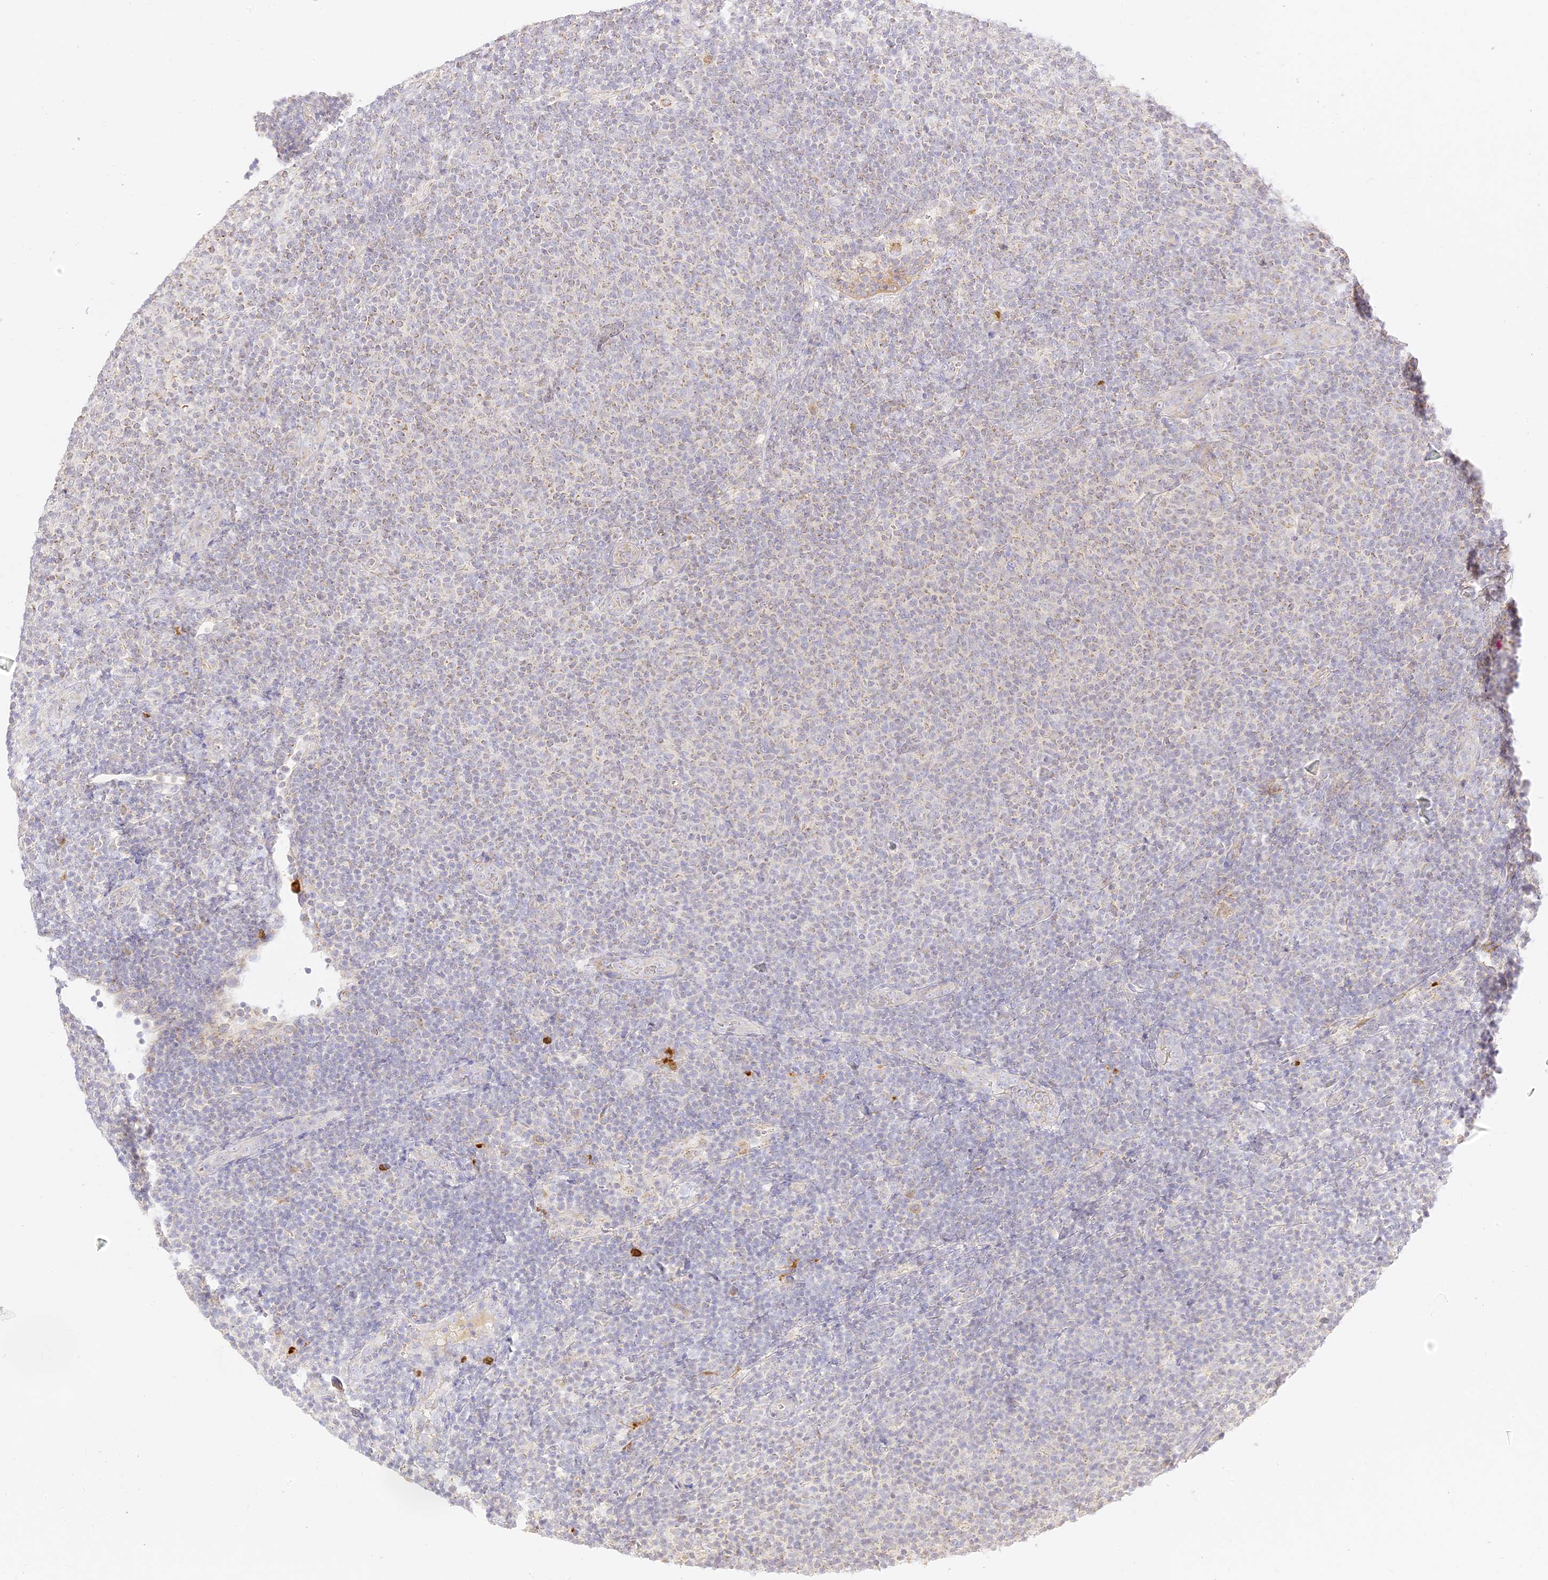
{"staining": {"intensity": "weak", "quantity": "<25%", "location": "cytoplasmic/membranous"}, "tissue": "lymphoma", "cell_type": "Tumor cells", "image_type": "cancer", "snomed": [{"axis": "morphology", "description": "Malignant lymphoma, non-Hodgkin's type, Low grade"}, {"axis": "topography", "description": "Lymph node"}], "caption": "High power microscopy micrograph of an immunohistochemistry (IHC) histopathology image of low-grade malignant lymphoma, non-Hodgkin's type, revealing no significant positivity in tumor cells. (DAB immunohistochemistry, high magnification).", "gene": "LRRC15", "patient": {"sex": "male", "age": 66}}